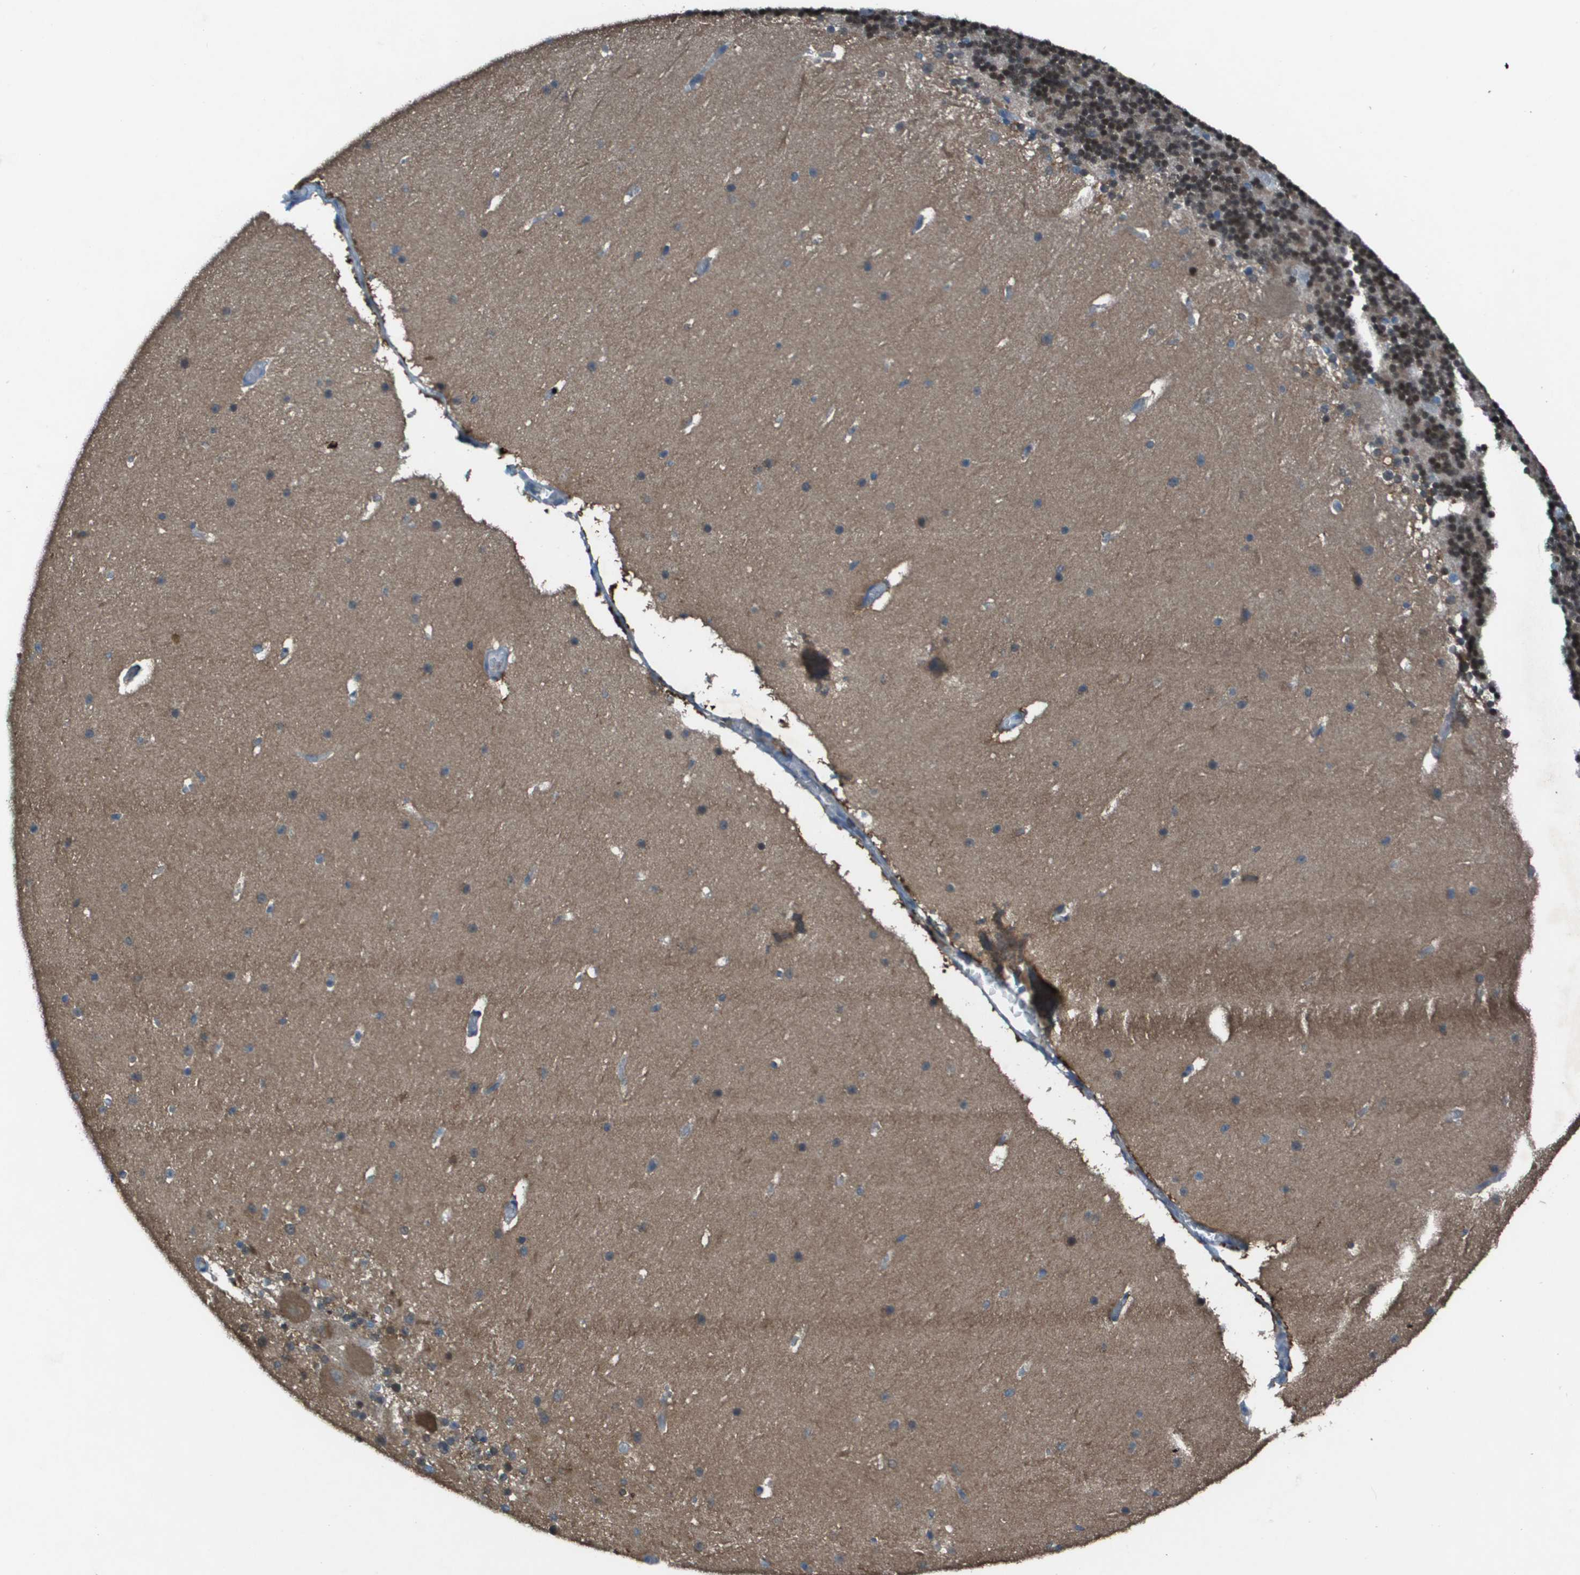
{"staining": {"intensity": "strong", "quantity": ">75%", "location": "nuclear"}, "tissue": "cerebellum", "cell_type": "Cells in granular layer", "image_type": "normal", "snomed": [{"axis": "morphology", "description": "Normal tissue, NOS"}, {"axis": "topography", "description": "Cerebellum"}], "caption": "Strong nuclear expression is identified in approximately >75% of cells in granular layer in unremarkable cerebellum.", "gene": "CAMK4", "patient": {"sex": "female", "age": 19}}